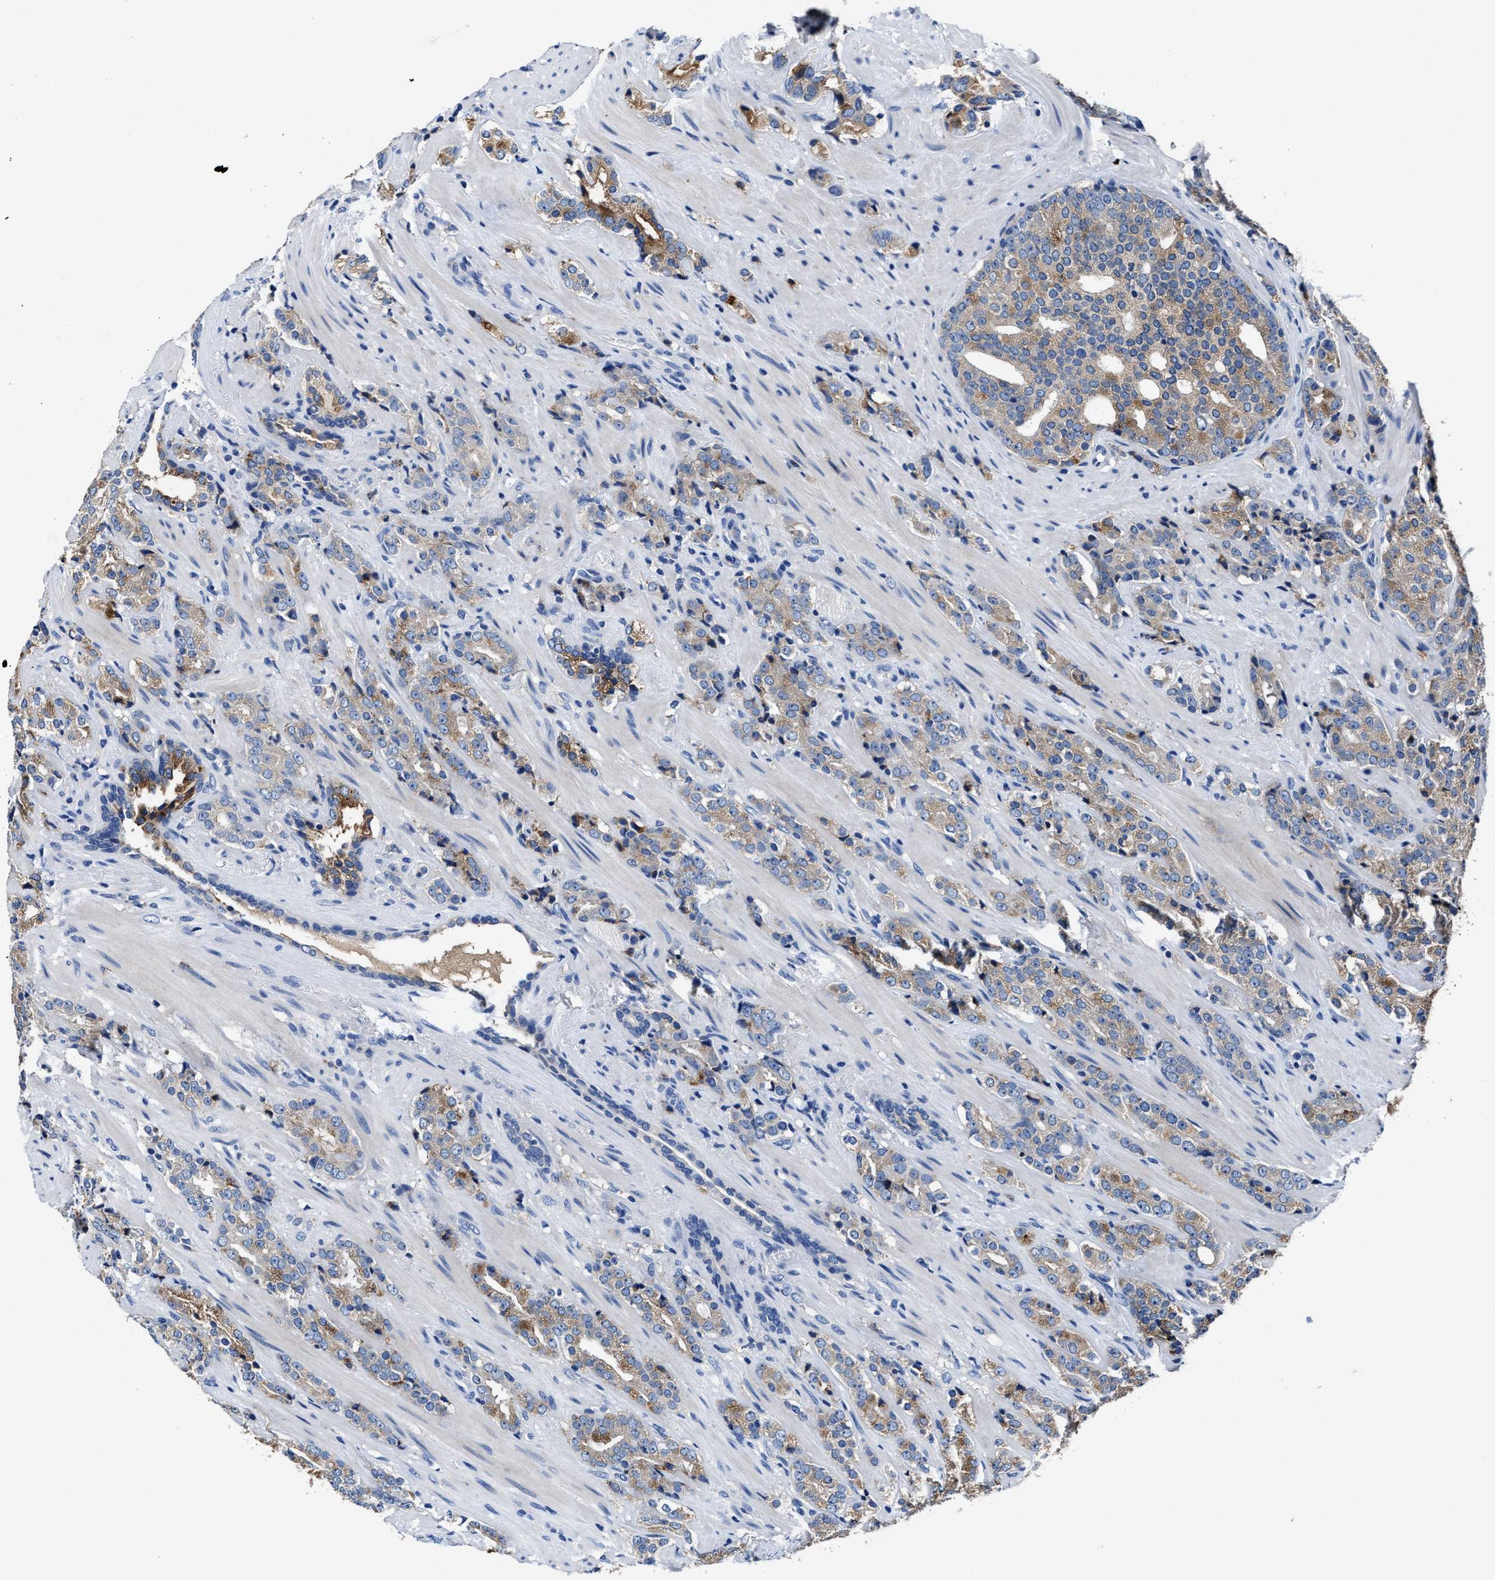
{"staining": {"intensity": "weak", "quantity": ">75%", "location": "cytoplasmic/membranous"}, "tissue": "prostate cancer", "cell_type": "Tumor cells", "image_type": "cancer", "snomed": [{"axis": "morphology", "description": "Adenocarcinoma, High grade"}, {"axis": "topography", "description": "Prostate"}], "caption": "Protein positivity by IHC shows weak cytoplasmic/membranous positivity in approximately >75% of tumor cells in high-grade adenocarcinoma (prostate). The staining was performed using DAB to visualize the protein expression in brown, while the nuclei were stained in blue with hematoxylin (Magnification: 20x).", "gene": "UBR4", "patient": {"sex": "male", "age": 71}}